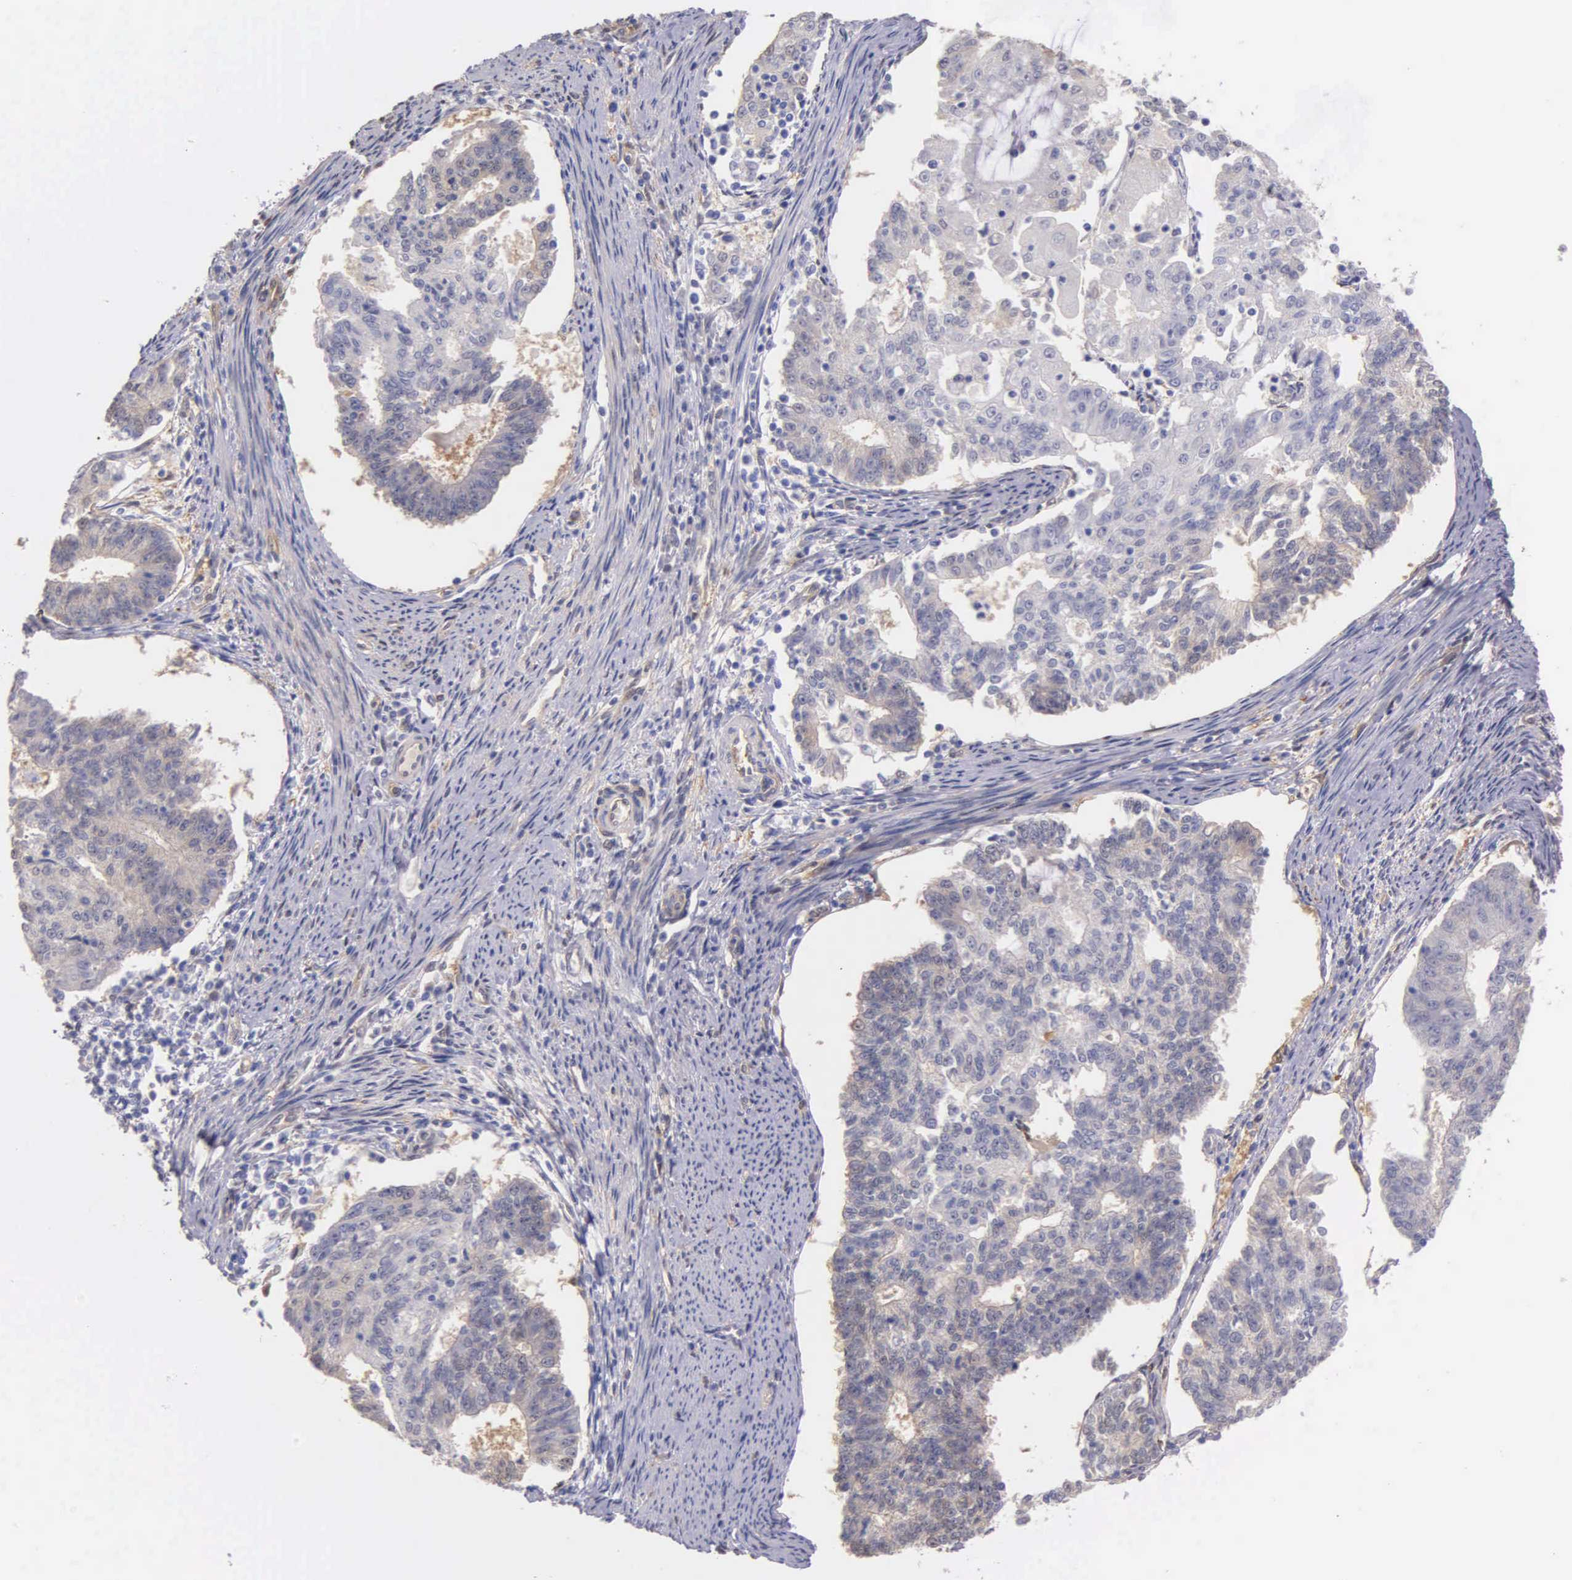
{"staining": {"intensity": "weak", "quantity": "<25%", "location": "cytoplasmic/membranous"}, "tissue": "endometrial cancer", "cell_type": "Tumor cells", "image_type": "cancer", "snomed": [{"axis": "morphology", "description": "Adenocarcinoma, NOS"}, {"axis": "topography", "description": "Endometrium"}], "caption": "There is no significant positivity in tumor cells of endometrial cancer (adenocarcinoma).", "gene": "GSTT2", "patient": {"sex": "female", "age": 56}}